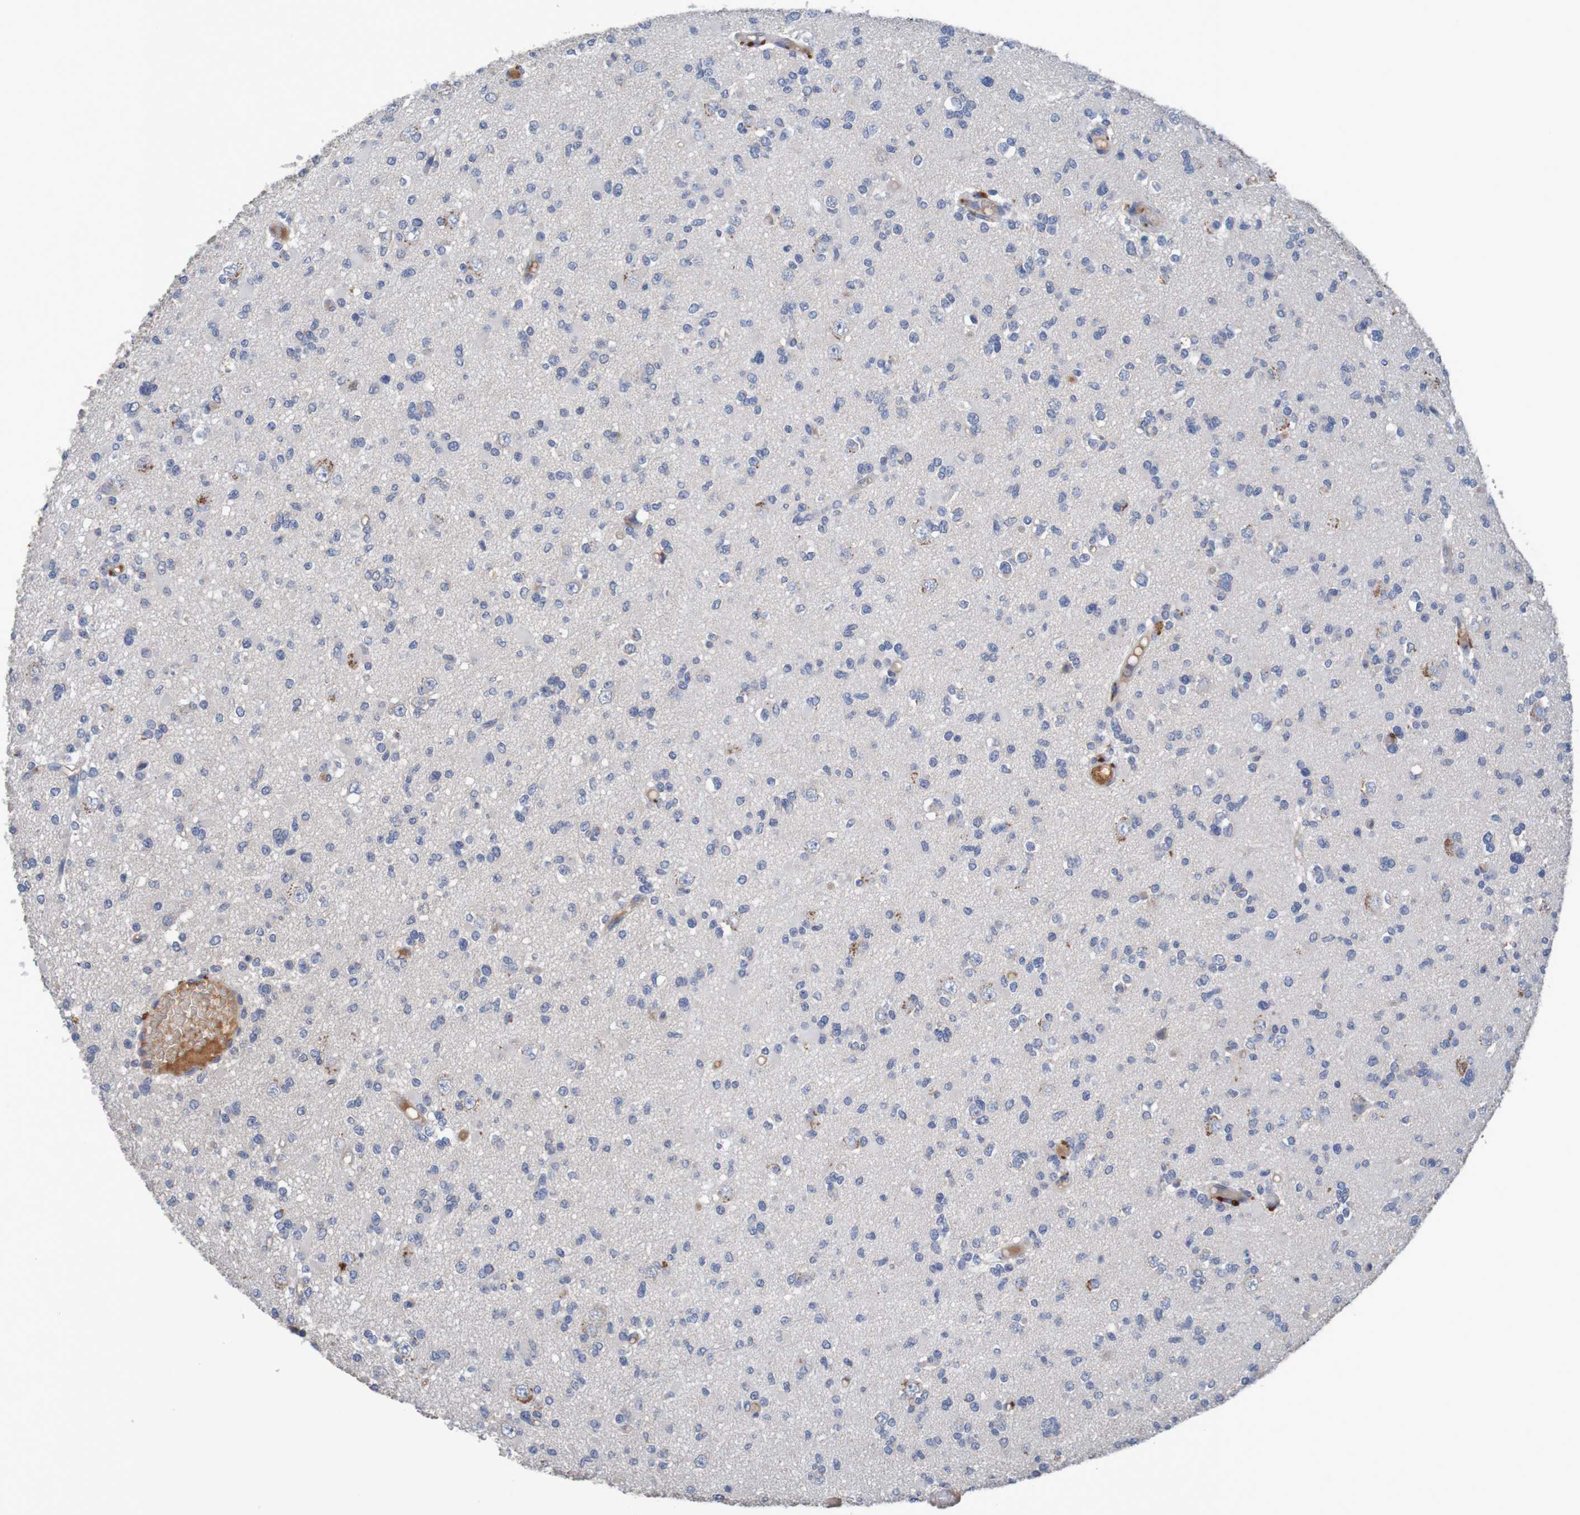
{"staining": {"intensity": "moderate", "quantity": "<25%", "location": "cytoplasmic/membranous"}, "tissue": "glioma", "cell_type": "Tumor cells", "image_type": "cancer", "snomed": [{"axis": "morphology", "description": "Glioma, malignant, Low grade"}, {"axis": "topography", "description": "Brain"}], "caption": "Moderate cytoplasmic/membranous expression for a protein is appreciated in approximately <25% of tumor cells of glioma using immunohistochemistry (IHC).", "gene": "LTA", "patient": {"sex": "female", "age": 22}}